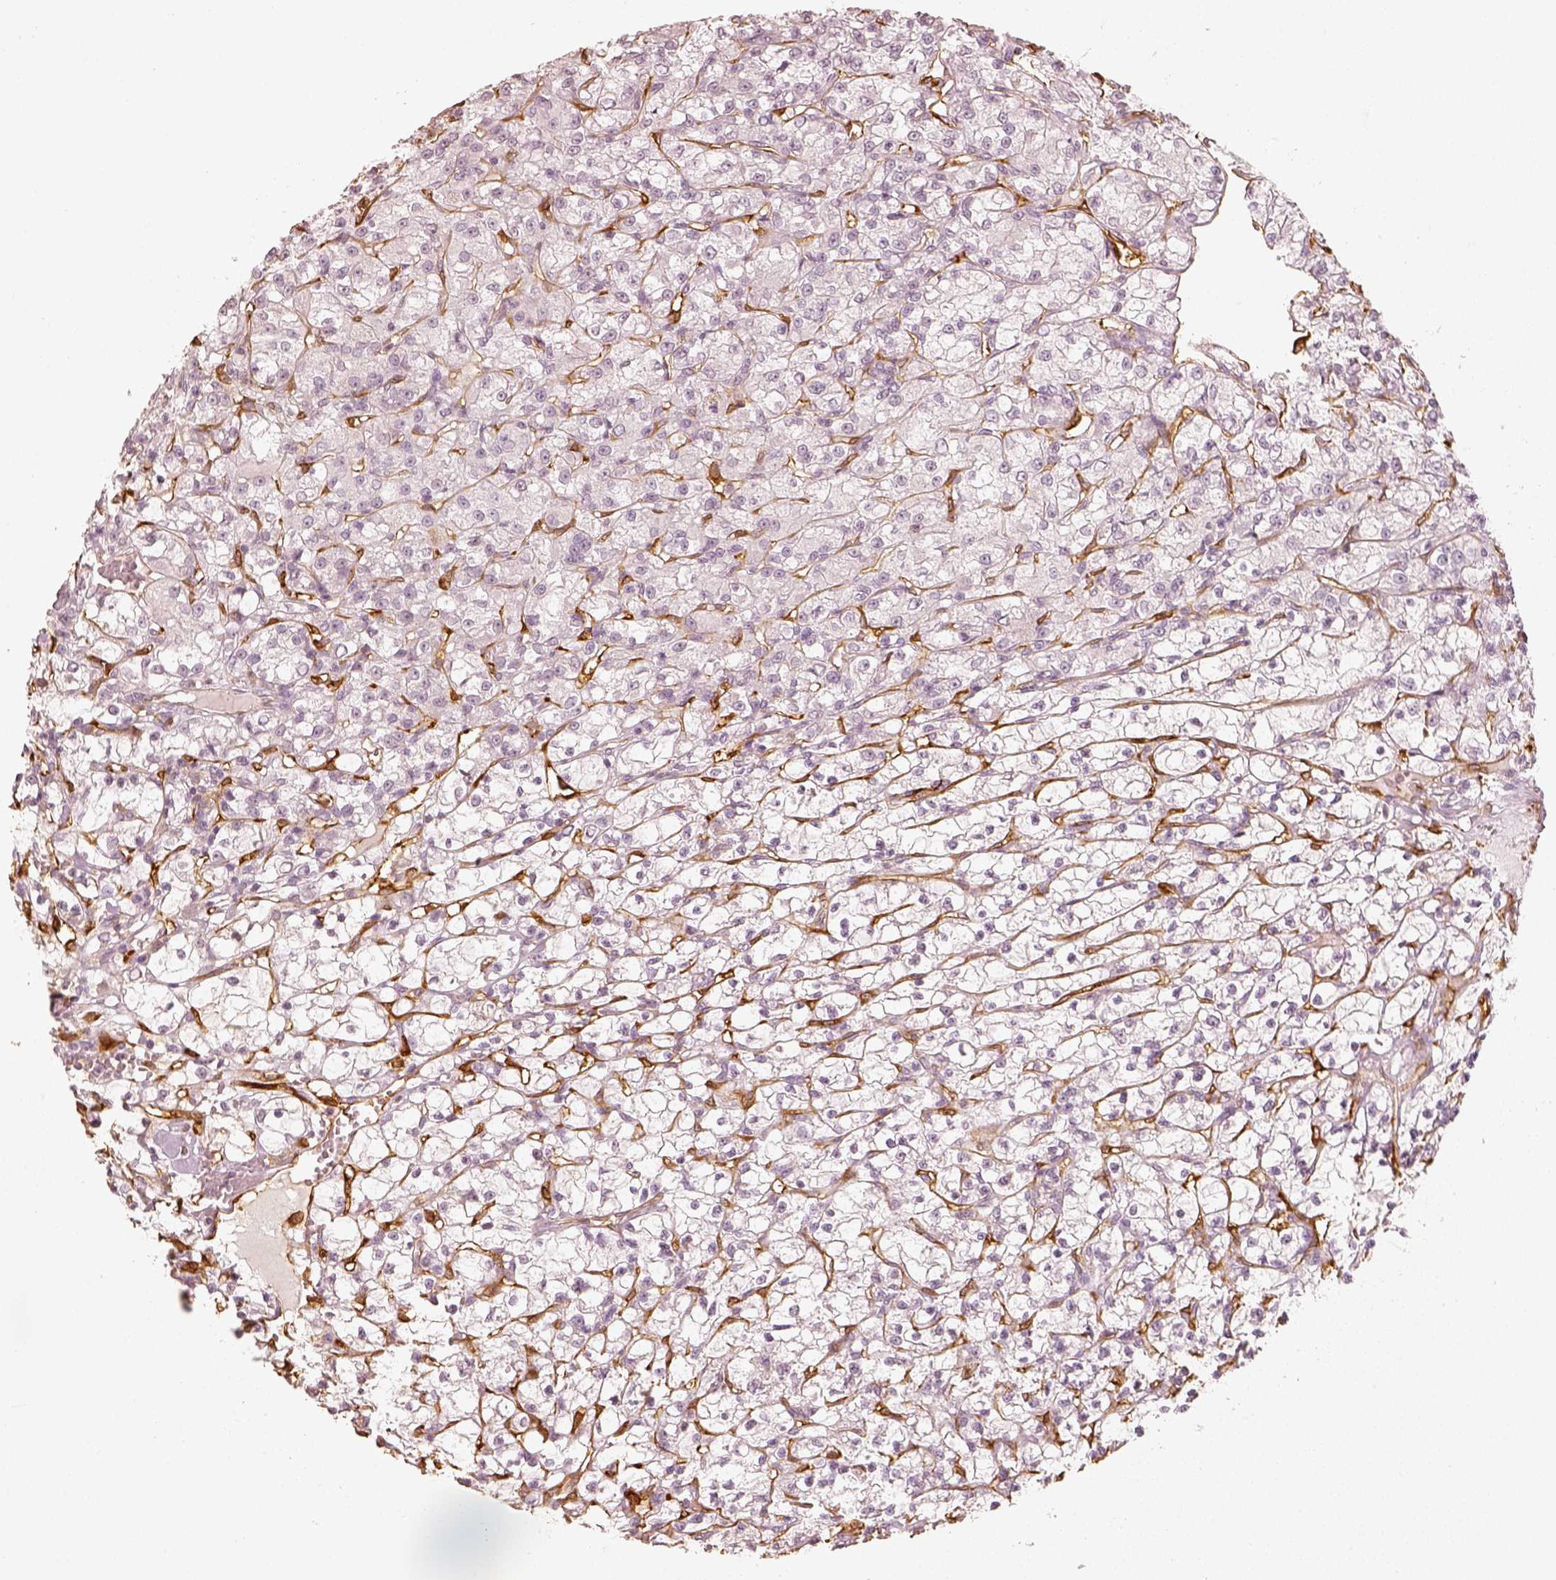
{"staining": {"intensity": "negative", "quantity": "none", "location": "none"}, "tissue": "renal cancer", "cell_type": "Tumor cells", "image_type": "cancer", "snomed": [{"axis": "morphology", "description": "Adenocarcinoma, NOS"}, {"axis": "topography", "description": "Kidney"}], "caption": "This is an IHC micrograph of renal cancer (adenocarcinoma). There is no positivity in tumor cells.", "gene": "FSCN1", "patient": {"sex": "female", "age": 59}}